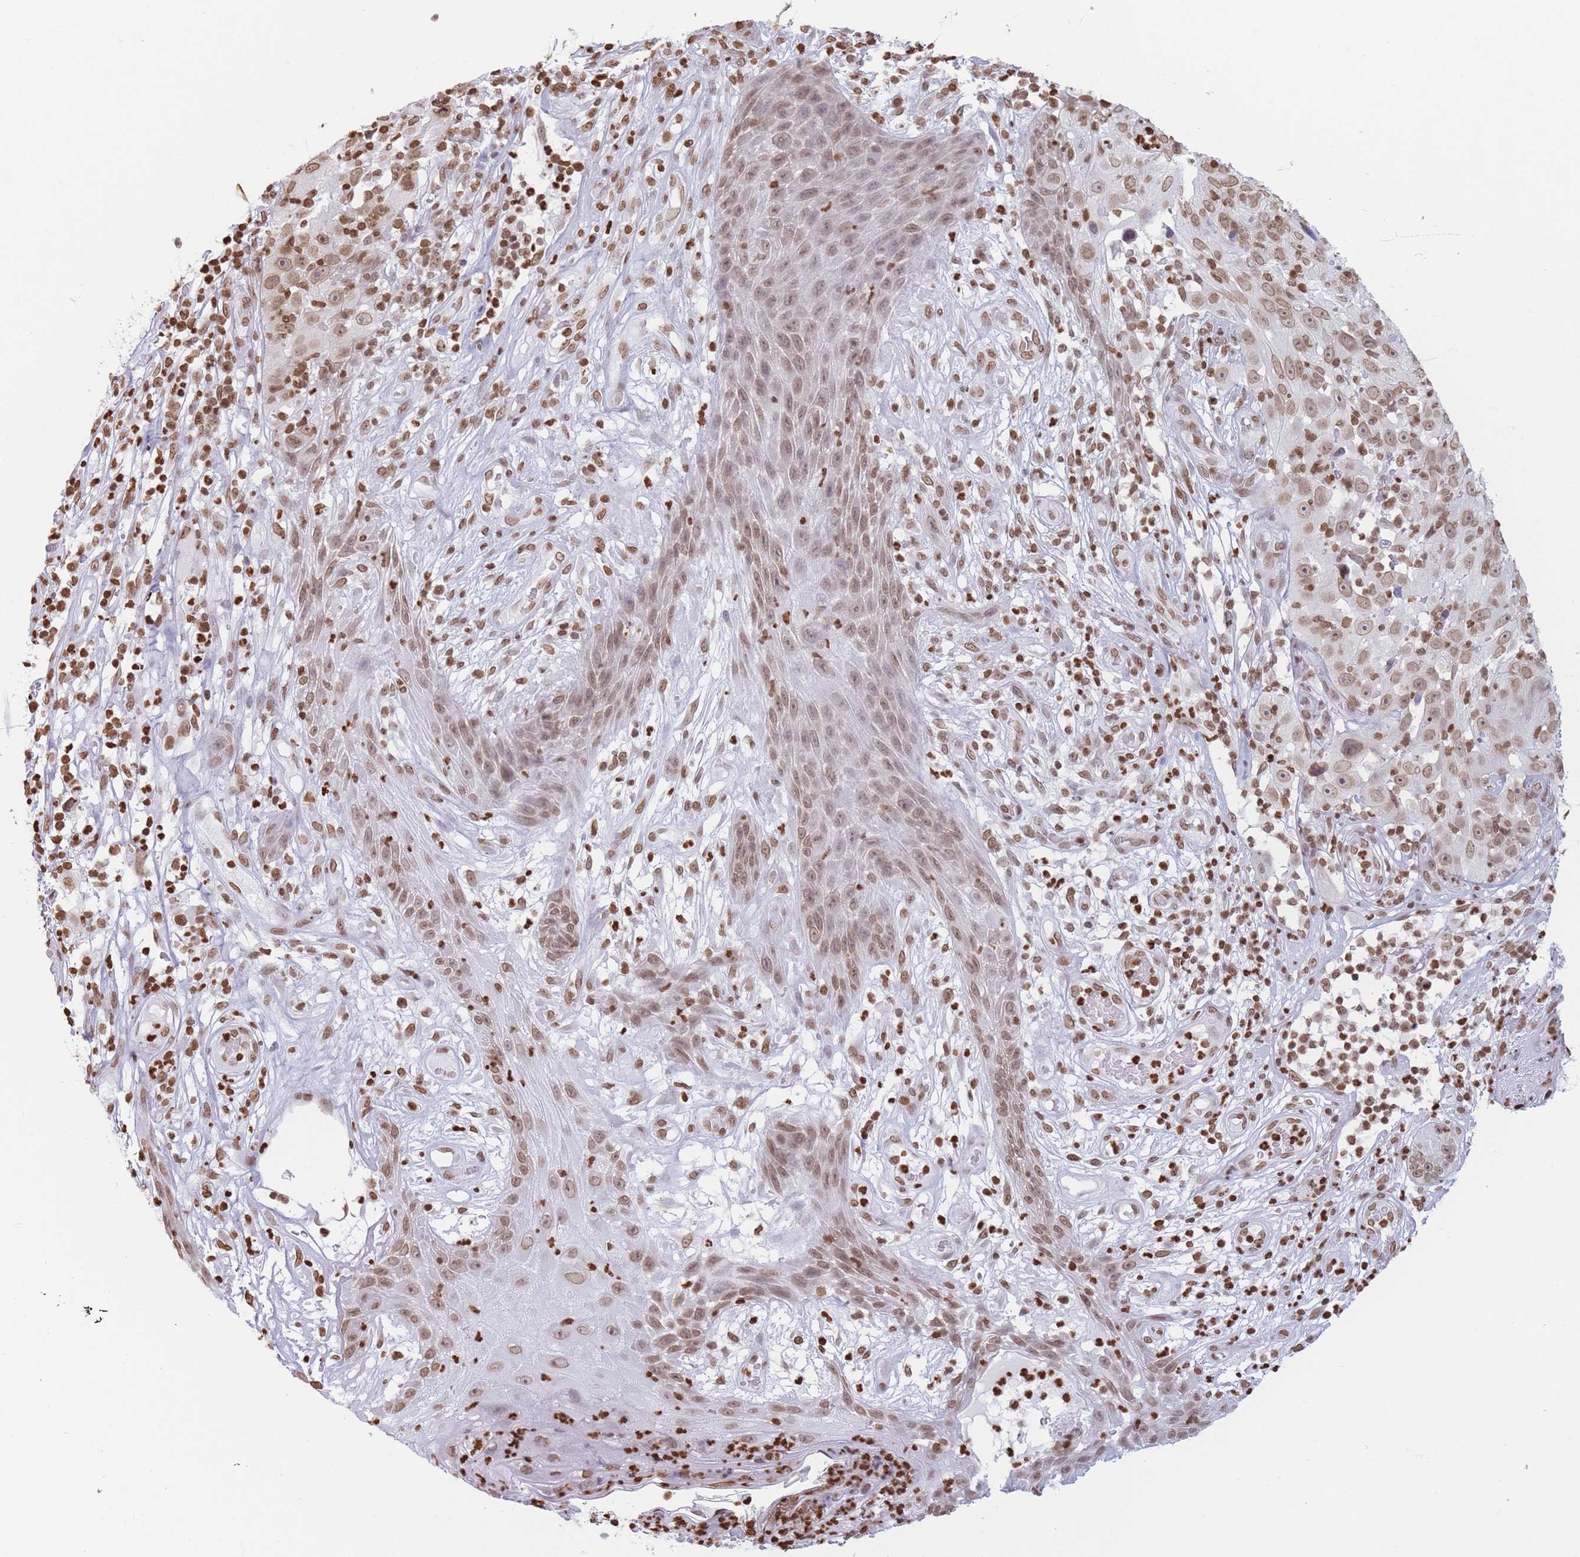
{"staining": {"intensity": "moderate", "quantity": ">75%", "location": "nuclear"}, "tissue": "skin cancer", "cell_type": "Tumor cells", "image_type": "cancer", "snomed": [{"axis": "morphology", "description": "Squamous cell carcinoma, NOS"}, {"axis": "topography", "description": "Skin"}], "caption": "This histopathology image displays IHC staining of skin cancer (squamous cell carcinoma), with medium moderate nuclear staining in about >75% of tumor cells.", "gene": "RYK", "patient": {"sex": "female", "age": 87}}